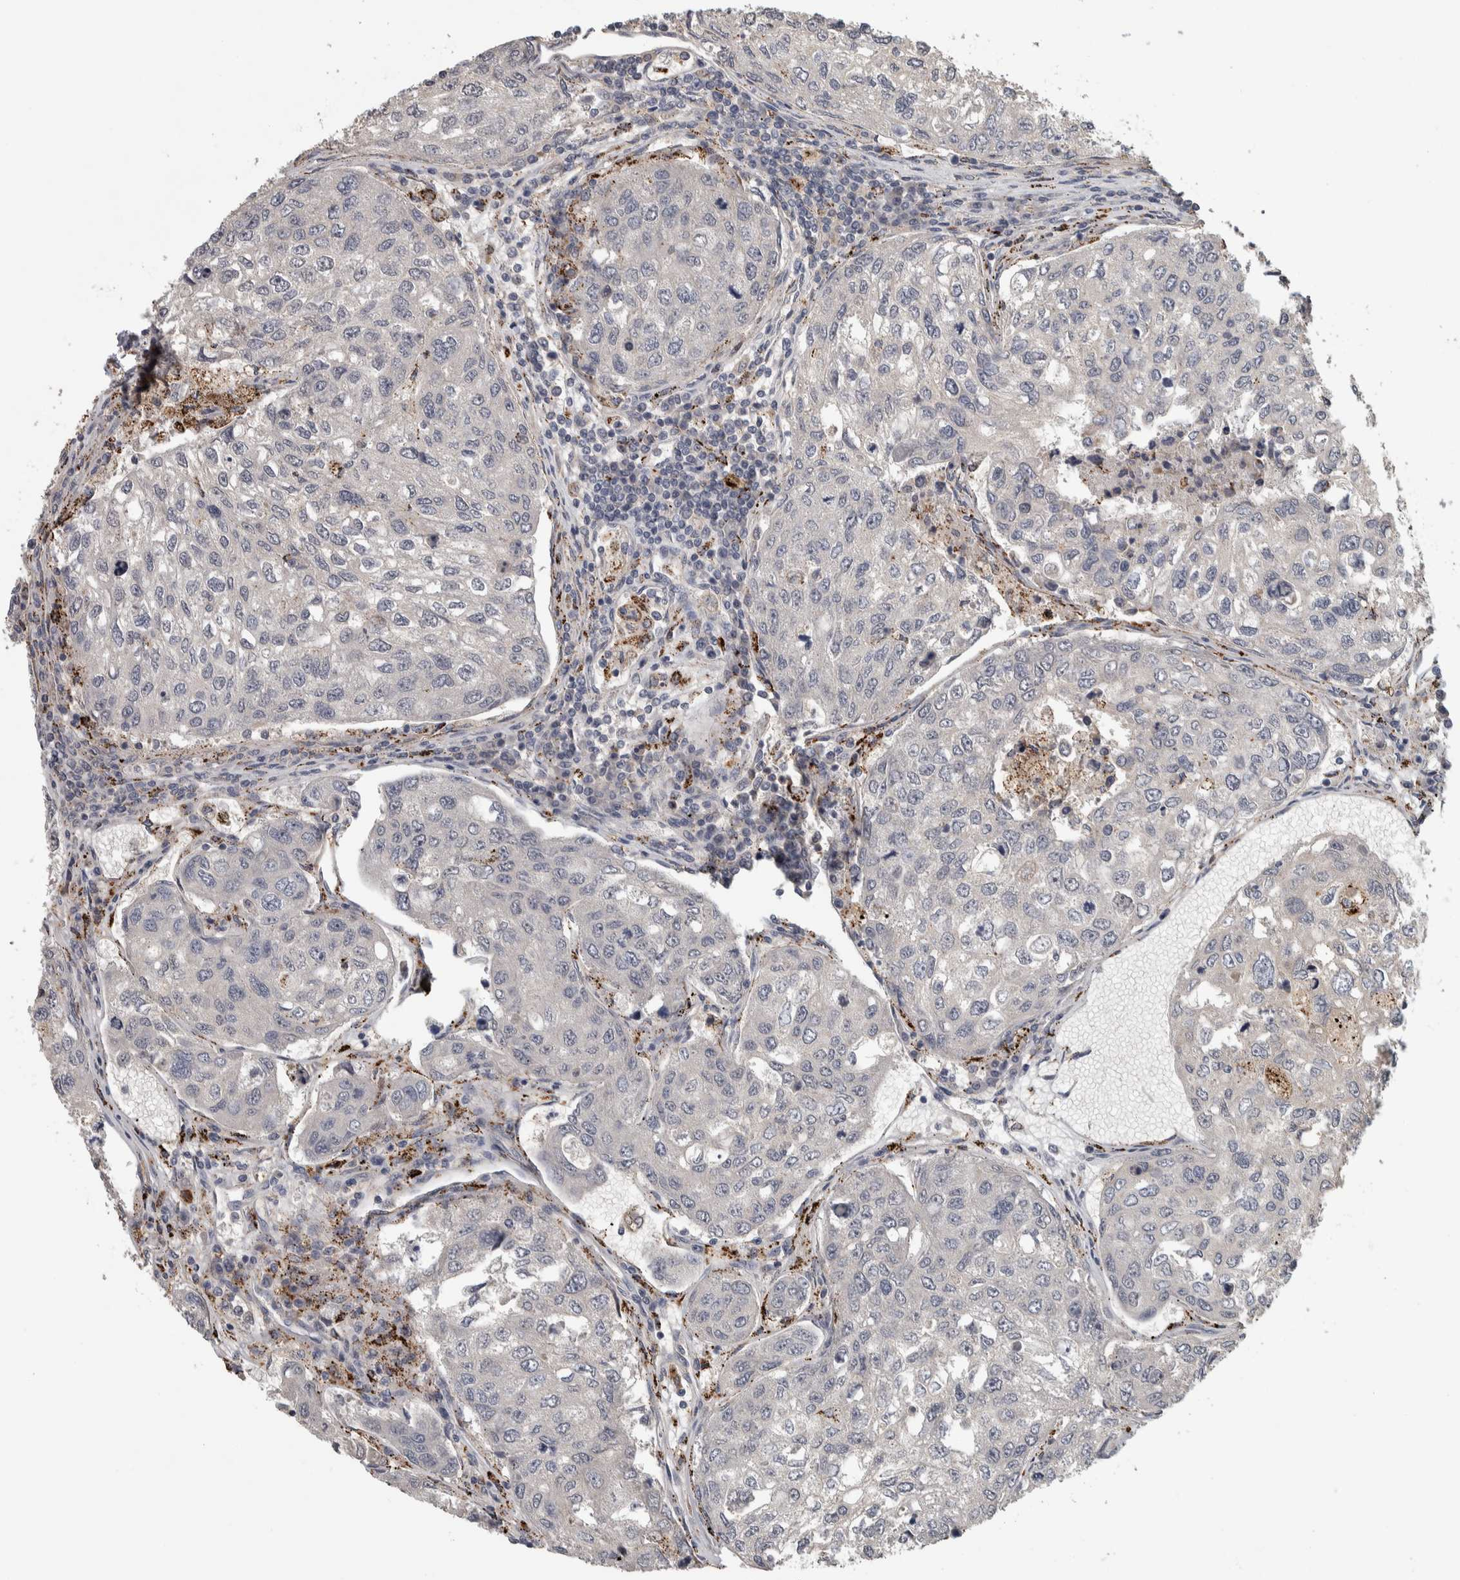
{"staining": {"intensity": "negative", "quantity": "none", "location": "none"}, "tissue": "urothelial cancer", "cell_type": "Tumor cells", "image_type": "cancer", "snomed": [{"axis": "morphology", "description": "Urothelial carcinoma, High grade"}, {"axis": "topography", "description": "Lymph node"}, {"axis": "topography", "description": "Urinary bladder"}], "caption": "This is an IHC photomicrograph of human urothelial cancer. There is no positivity in tumor cells.", "gene": "FAM78A", "patient": {"sex": "male", "age": 51}}